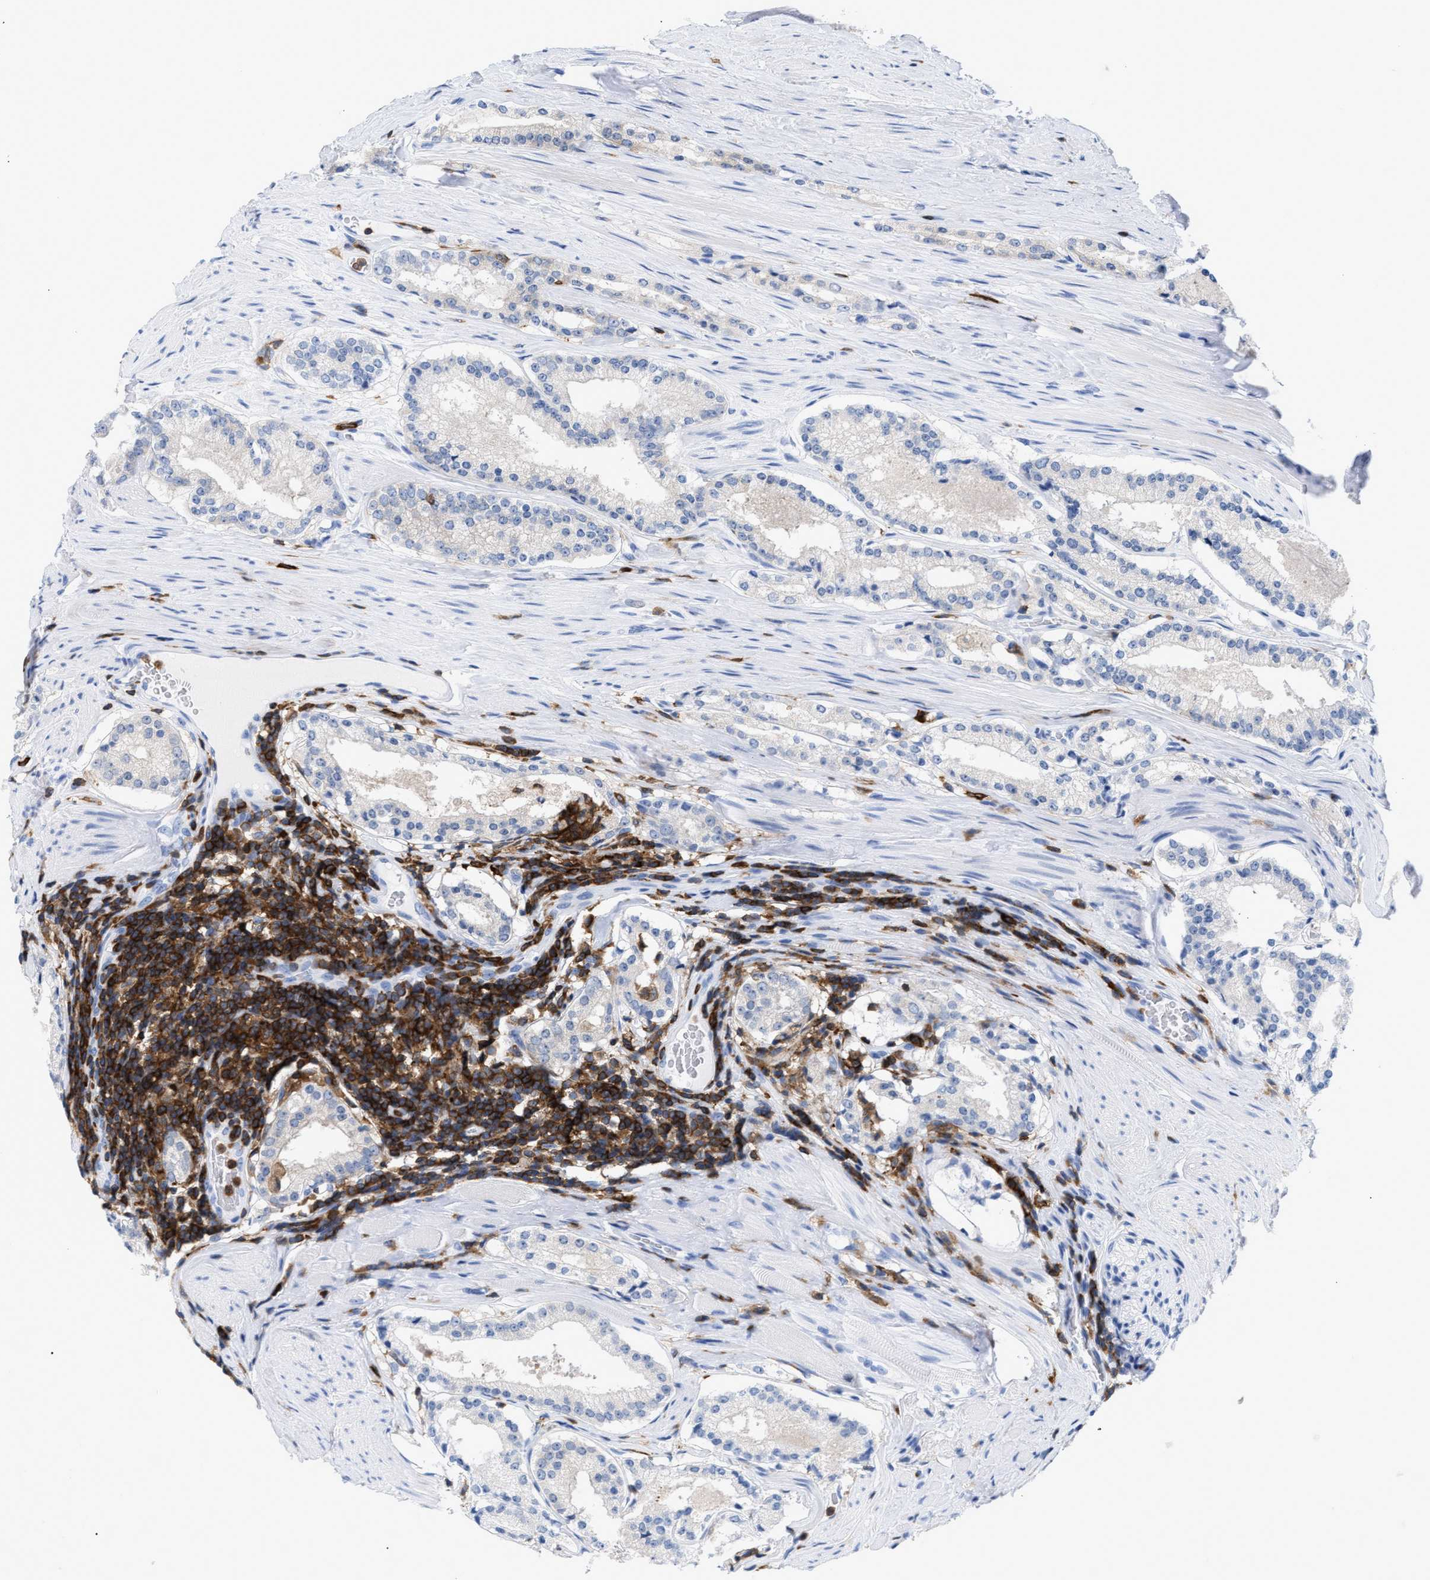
{"staining": {"intensity": "negative", "quantity": "none", "location": "none"}, "tissue": "prostate cancer", "cell_type": "Tumor cells", "image_type": "cancer", "snomed": [{"axis": "morphology", "description": "Adenocarcinoma, Low grade"}, {"axis": "topography", "description": "Prostate"}], "caption": "High power microscopy micrograph of an immunohistochemistry micrograph of prostate cancer (low-grade adenocarcinoma), revealing no significant staining in tumor cells. The staining is performed using DAB brown chromogen with nuclei counter-stained in using hematoxylin.", "gene": "LCP1", "patient": {"sex": "male", "age": 63}}